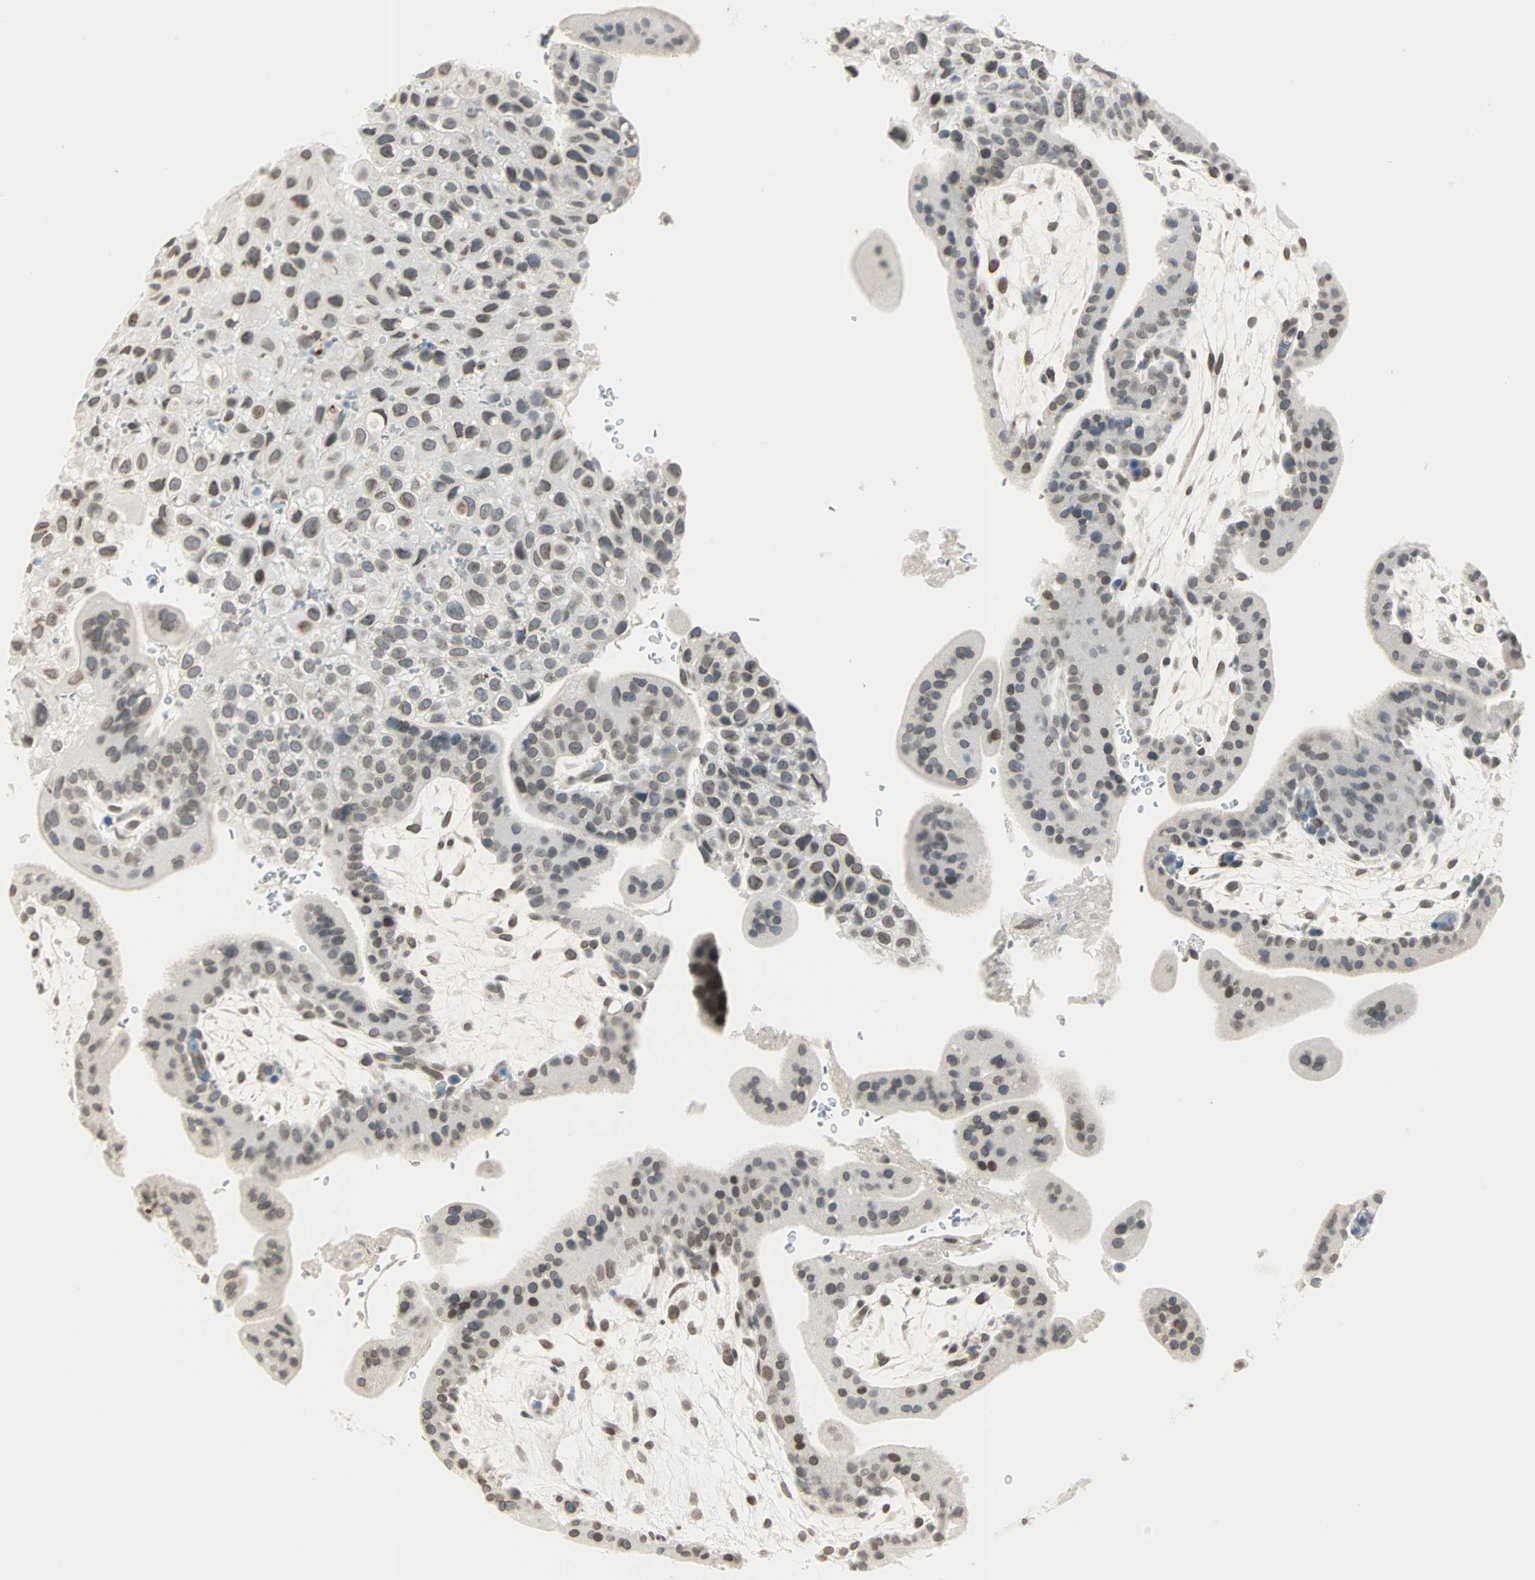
{"staining": {"intensity": "weak", "quantity": "25%-75%", "location": "cytoplasmic/membranous,nuclear"}, "tissue": "placenta", "cell_type": "Decidual cells", "image_type": "normal", "snomed": [{"axis": "morphology", "description": "Normal tissue, NOS"}, {"axis": "topography", "description": "Placenta"}], "caption": "Immunohistochemistry image of normal placenta: human placenta stained using immunohistochemistry (IHC) displays low levels of weak protein expression localized specifically in the cytoplasmic/membranous,nuclear of decidual cells, appearing as a cytoplasmic/membranous,nuclear brown color.", "gene": "BCAN", "patient": {"sex": "female", "age": 35}}